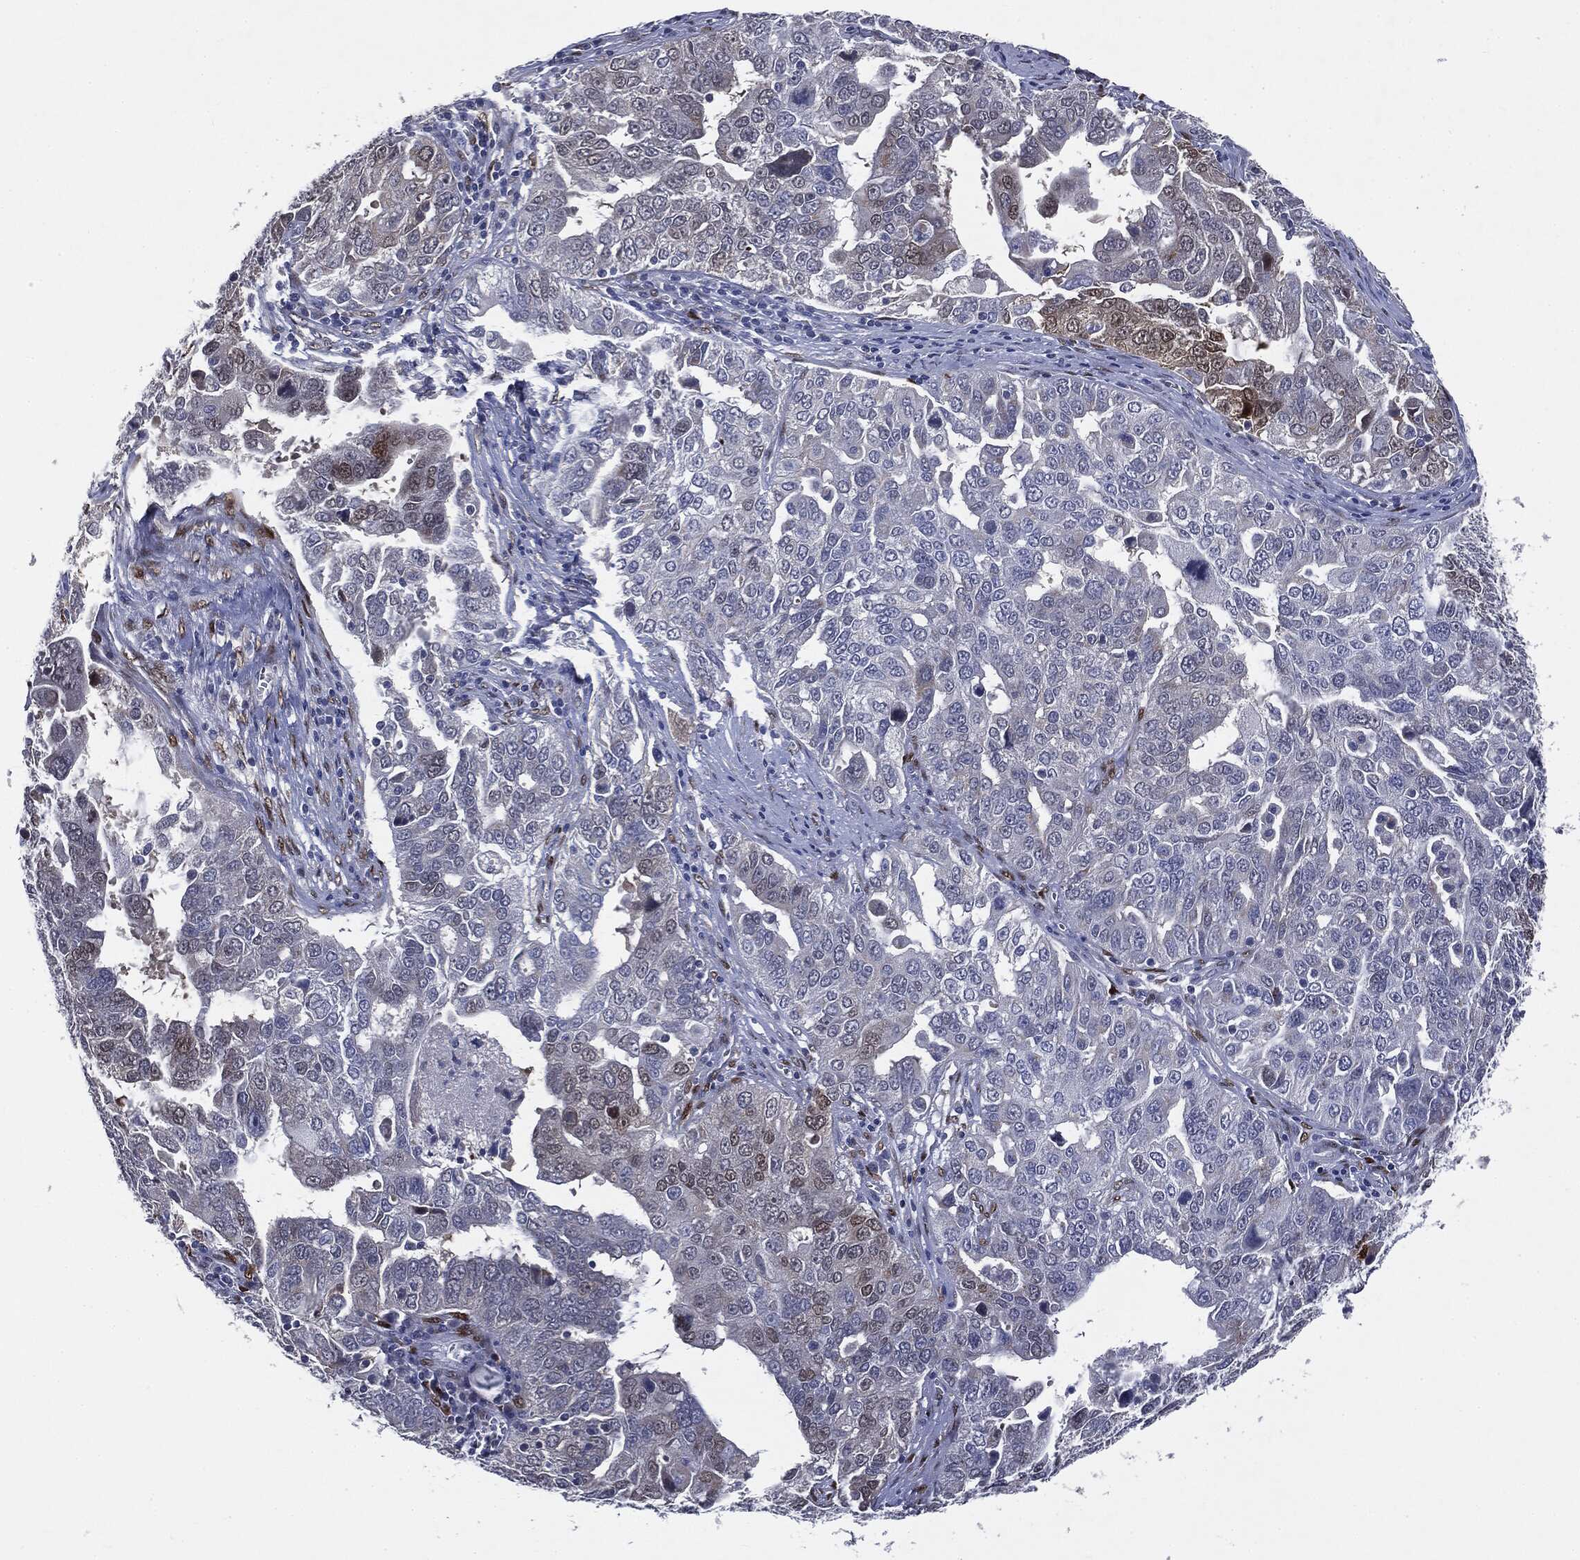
{"staining": {"intensity": "weak", "quantity": "<25%", "location": "nuclear"}, "tissue": "ovarian cancer", "cell_type": "Tumor cells", "image_type": "cancer", "snomed": [{"axis": "morphology", "description": "Carcinoma, endometroid"}, {"axis": "topography", "description": "Soft tissue"}, {"axis": "topography", "description": "Ovary"}], "caption": "The IHC image has no significant expression in tumor cells of ovarian cancer (endometroid carcinoma) tissue.", "gene": "CASD1", "patient": {"sex": "female", "age": 52}}